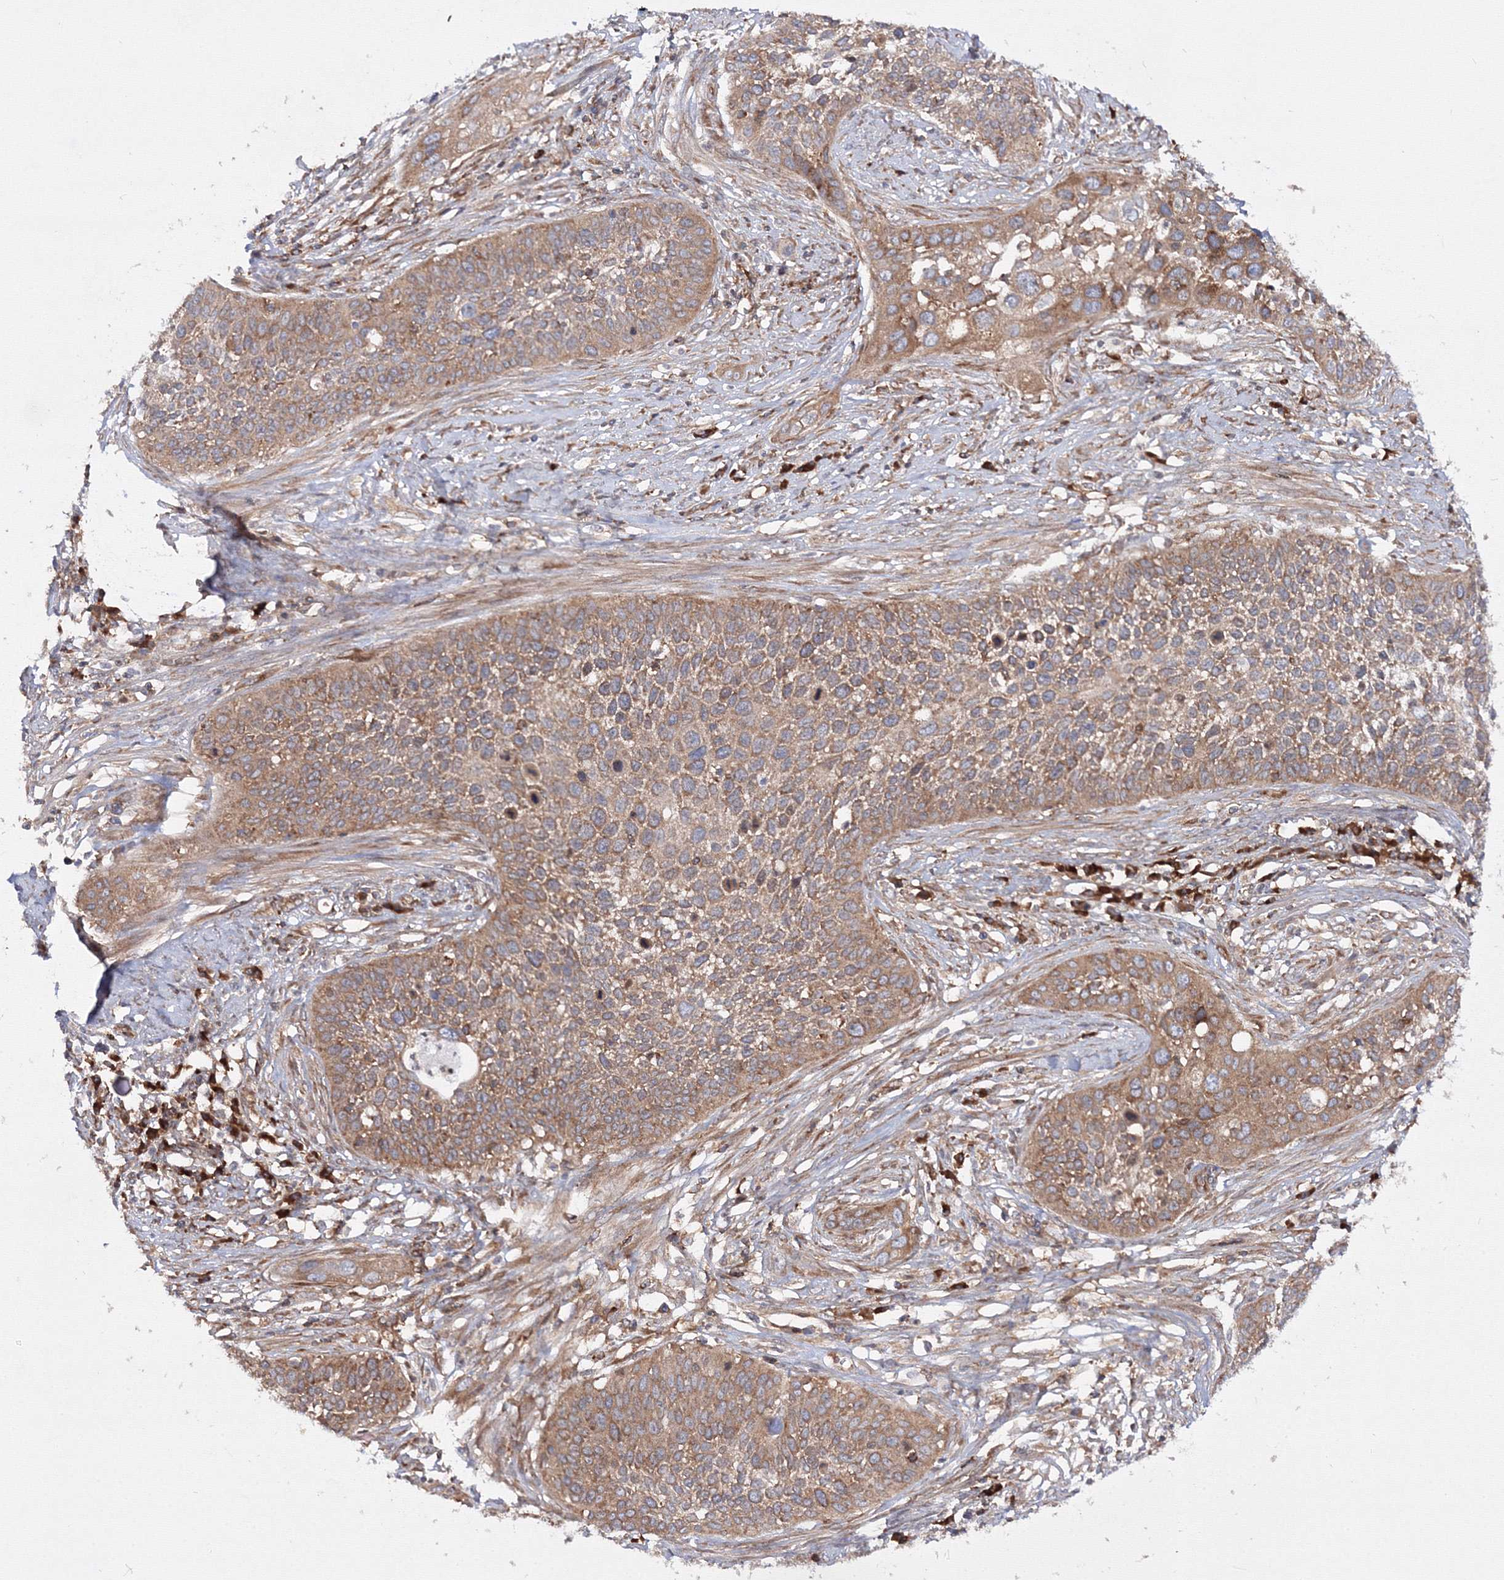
{"staining": {"intensity": "moderate", "quantity": ">75%", "location": "cytoplasmic/membranous"}, "tissue": "cervical cancer", "cell_type": "Tumor cells", "image_type": "cancer", "snomed": [{"axis": "morphology", "description": "Squamous cell carcinoma, NOS"}, {"axis": "topography", "description": "Cervix"}], "caption": "Immunohistochemistry (IHC) micrograph of human cervical squamous cell carcinoma stained for a protein (brown), which reveals medium levels of moderate cytoplasmic/membranous expression in approximately >75% of tumor cells.", "gene": "HARS1", "patient": {"sex": "female", "age": 34}}